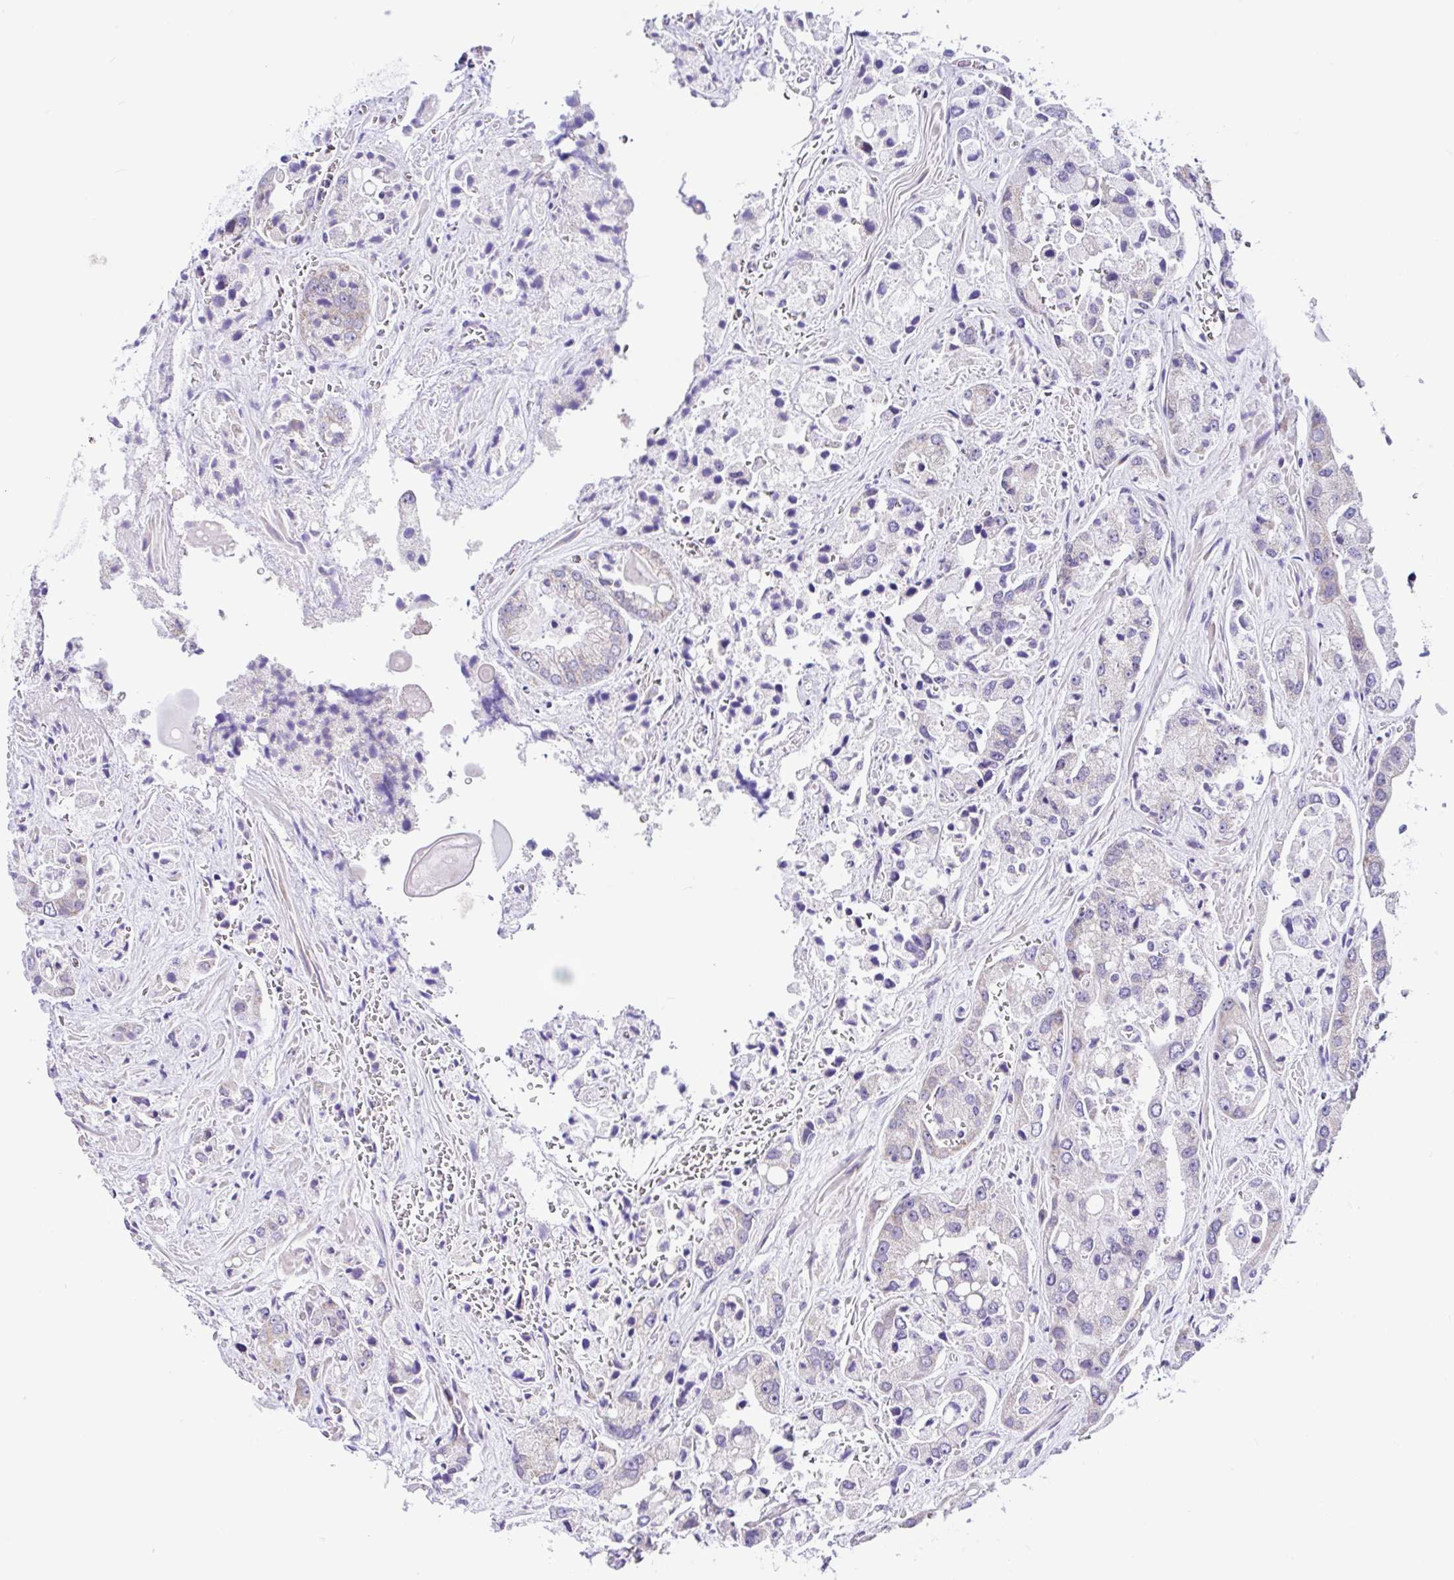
{"staining": {"intensity": "negative", "quantity": "none", "location": "none"}, "tissue": "prostate cancer", "cell_type": "Tumor cells", "image_type": "cancer", "snomed": [{"axis": "morphology", "description": "Normal tissue, NOS"}, {"axis": "morphology", "description": "Adenocarcinoma, High grade"}, {"axis": "topography", "description": "Prostate"}, {"axis": "topography", "description": "Peripheral nerve tissue"}], "caption": "Image shows no significant protein expression in tumor cells of prostate cancer (adenocarcinoma (high-grade)).", "gene": "NDUFS2", "patient": {"sex": "male", "age": 68}}